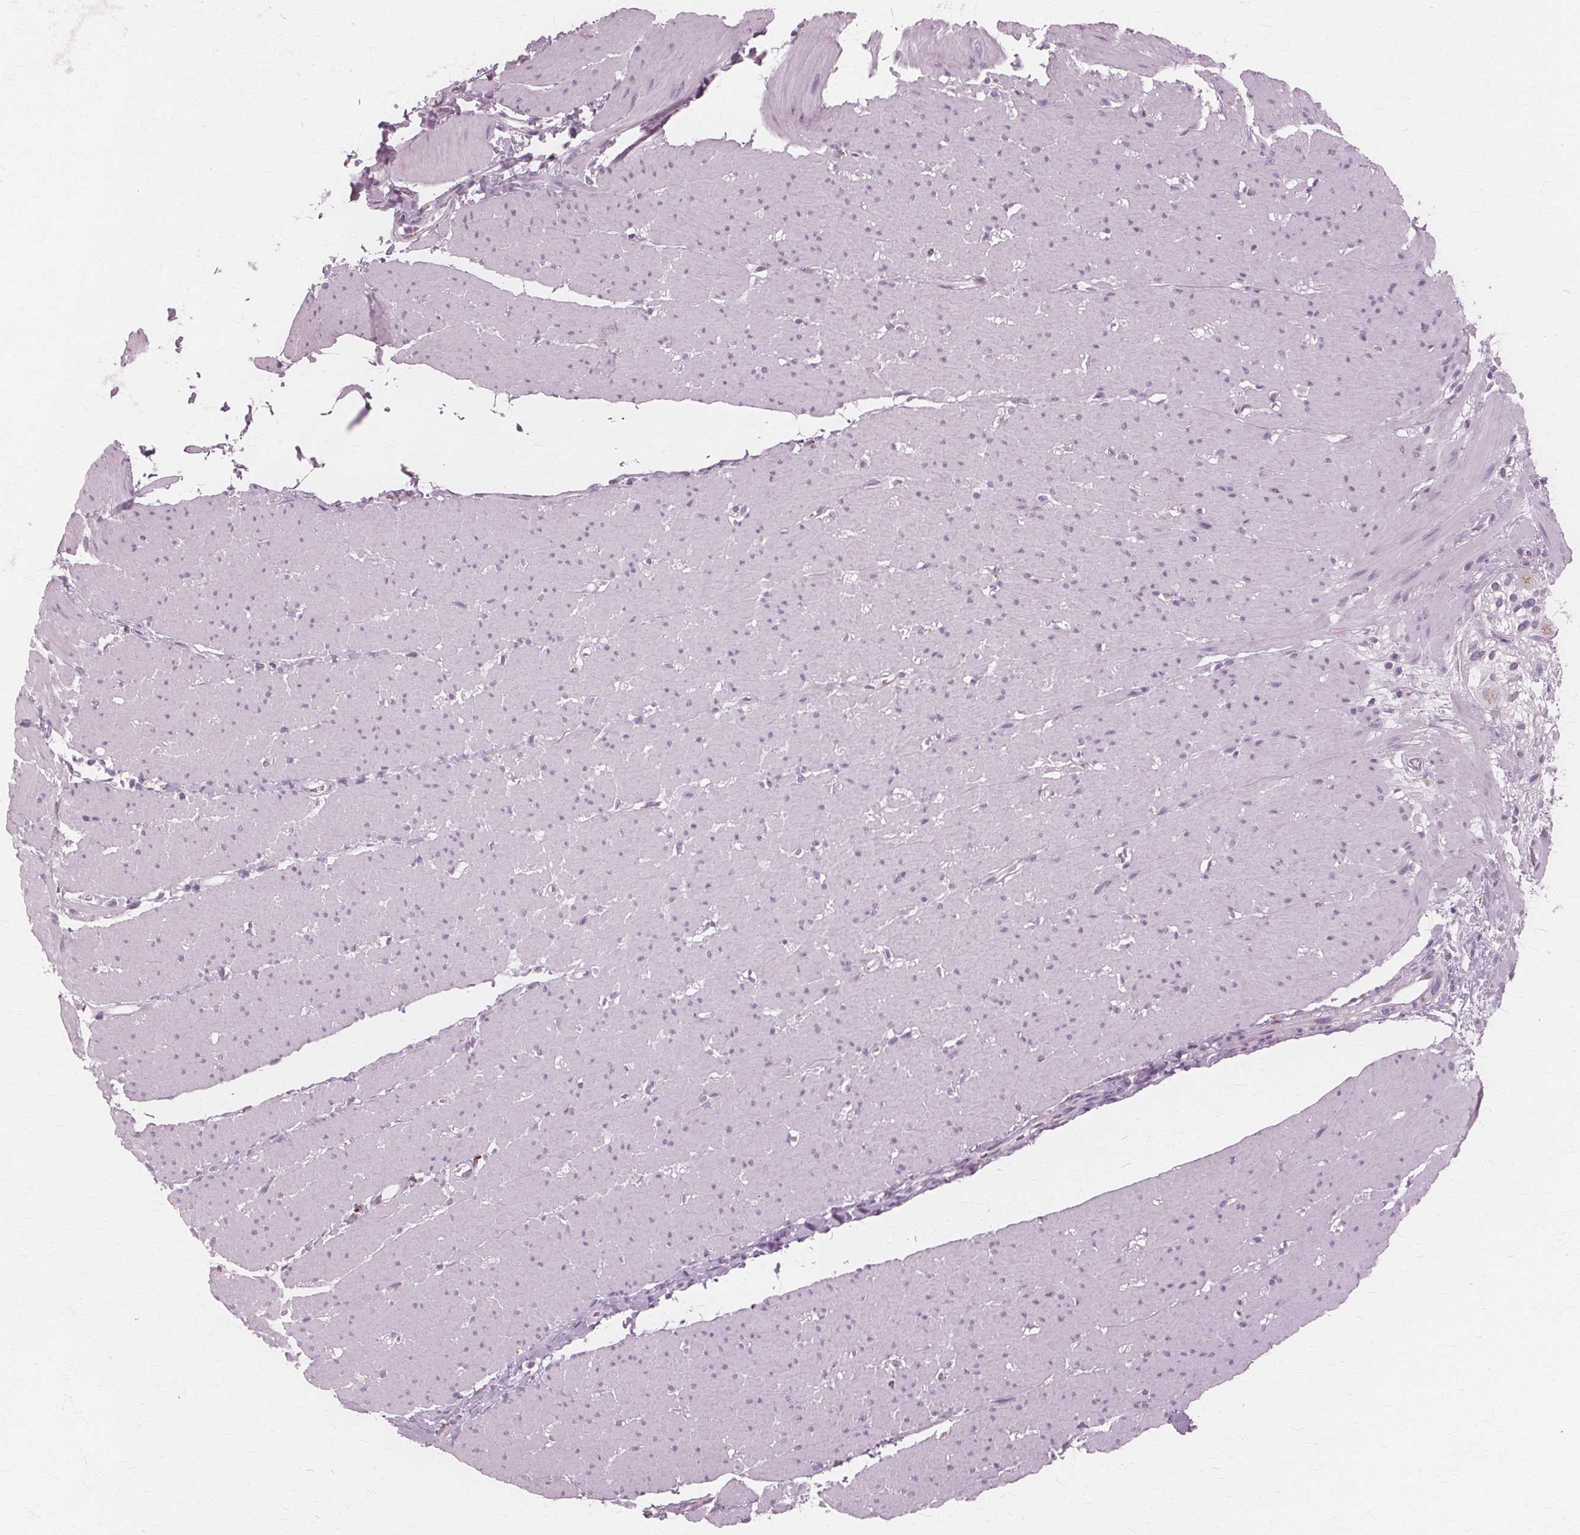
{"staining": {"intensity": "negative", "quantity": "none", "location": "none"}, "tissue": "smooth muscle", "cell_type": "Smooth muscle cells", "image_type": "normal", "snomed": [{"axis": "morphology", "description": "Normal tissue, NOS"}, {"axis": "topography", "description": "Smooth muscle"}, {"axis": "topography", "description": "Rectum"}], "caption": "The image reveals no significant positivity in smooth muscle cells of smooth muscle.", "gene": "DNASE2", "patient": {"sex": "male", "age": 53}}